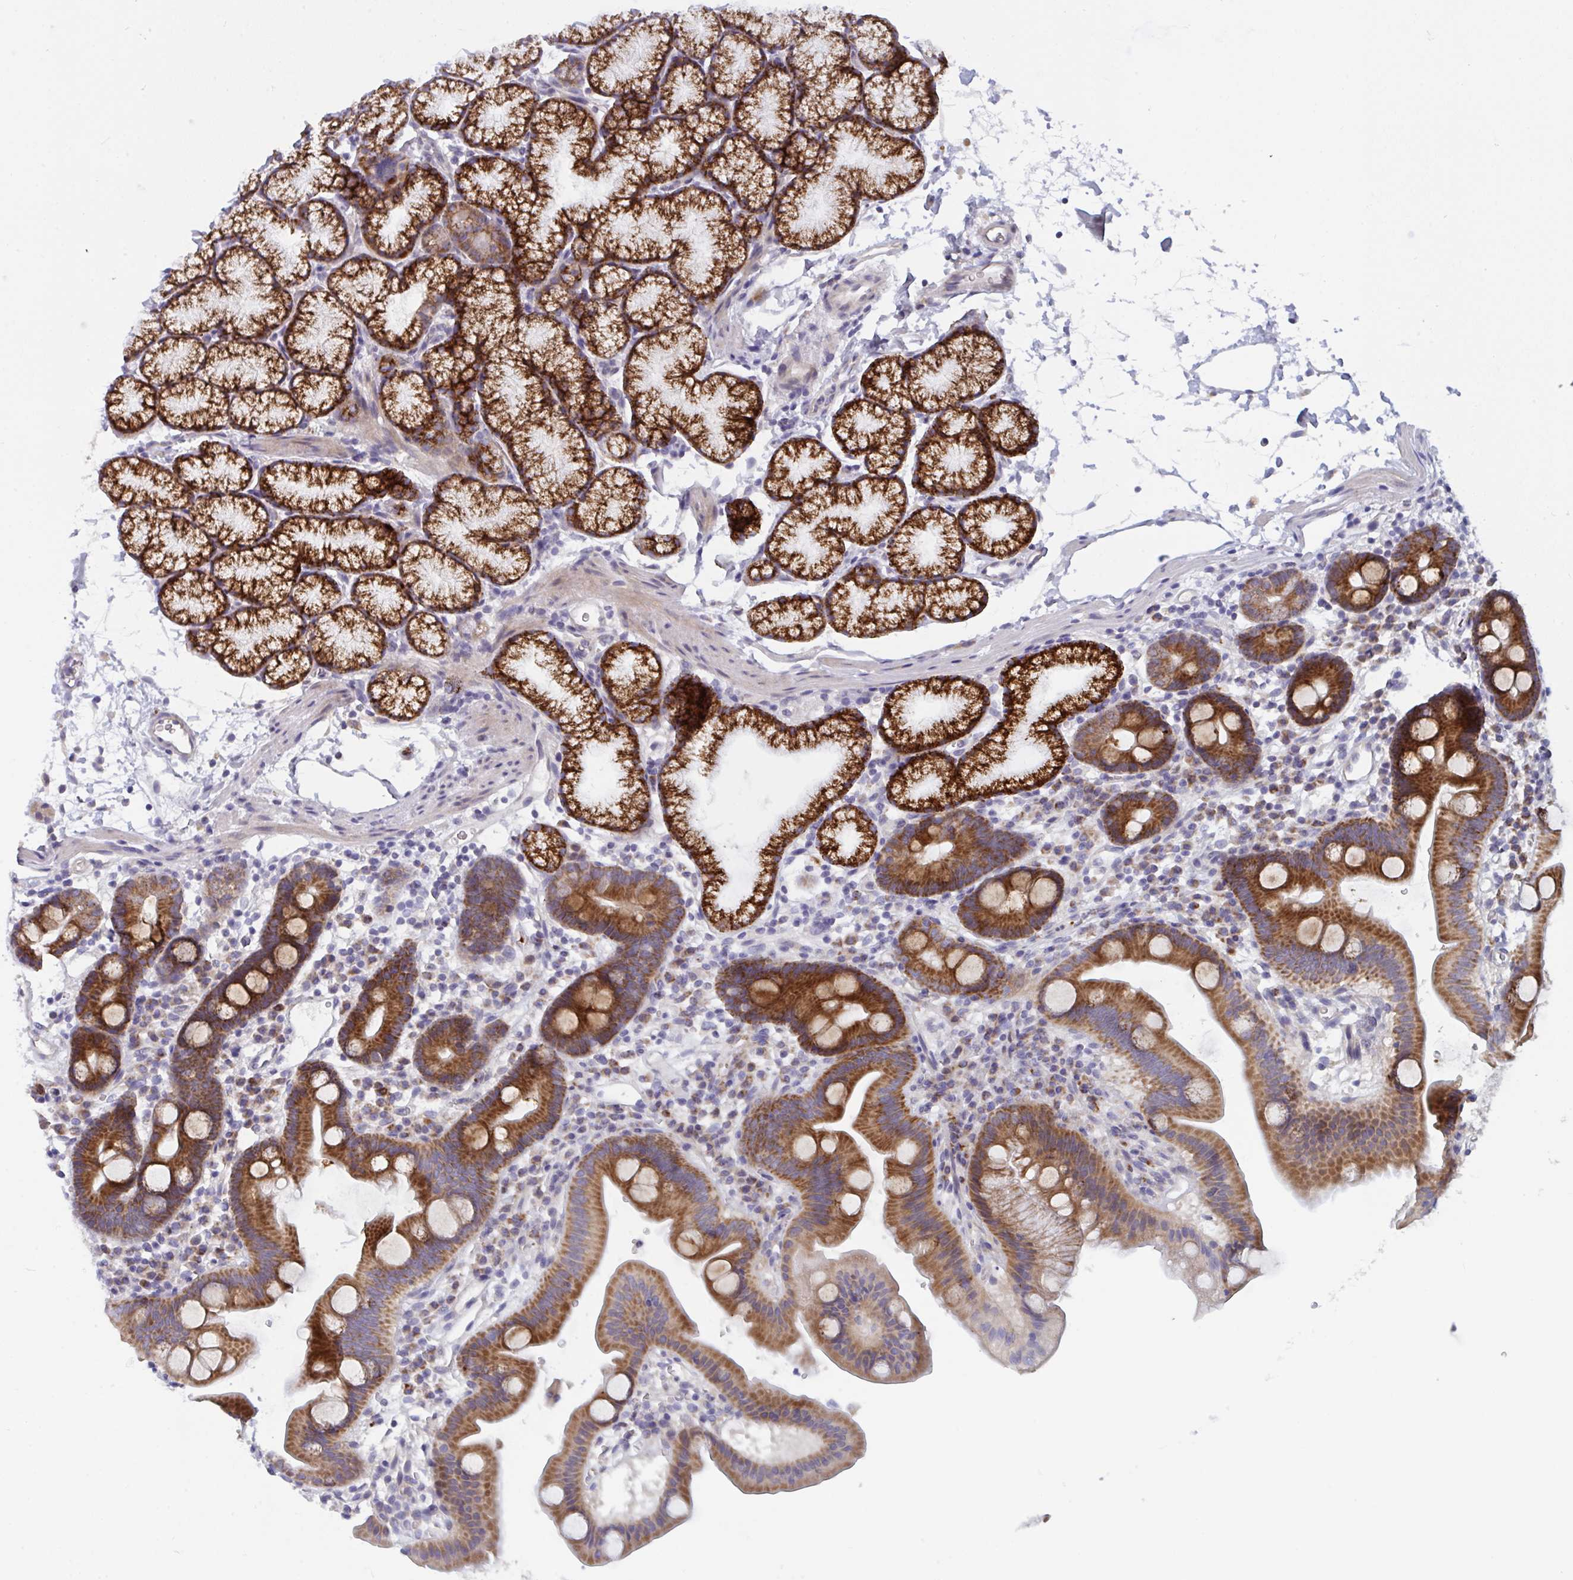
{"staining": {"intensity": "strong", "quantity": ">75%", "location": "cytoplasmic/membranous"}, "tissue": "duodenum", "cell_type": "Glandular cells", "image_type": "normal", "snomed": [{"axis": "morphology", "description": "Normal tissue, NOS"}, {"axis": "topography", "description": "Duodenum"}], "caption": "Immunohistochemical staining of benign human duodenum reveals high levels of strong cytoplasmic/membranous positivity in approximately >75% of glandular cells. The protein is shown in brown color, while the nuclei are stained blue.", "gene": "MRPS2", "patient": {"sex": "male", "age": 59}}